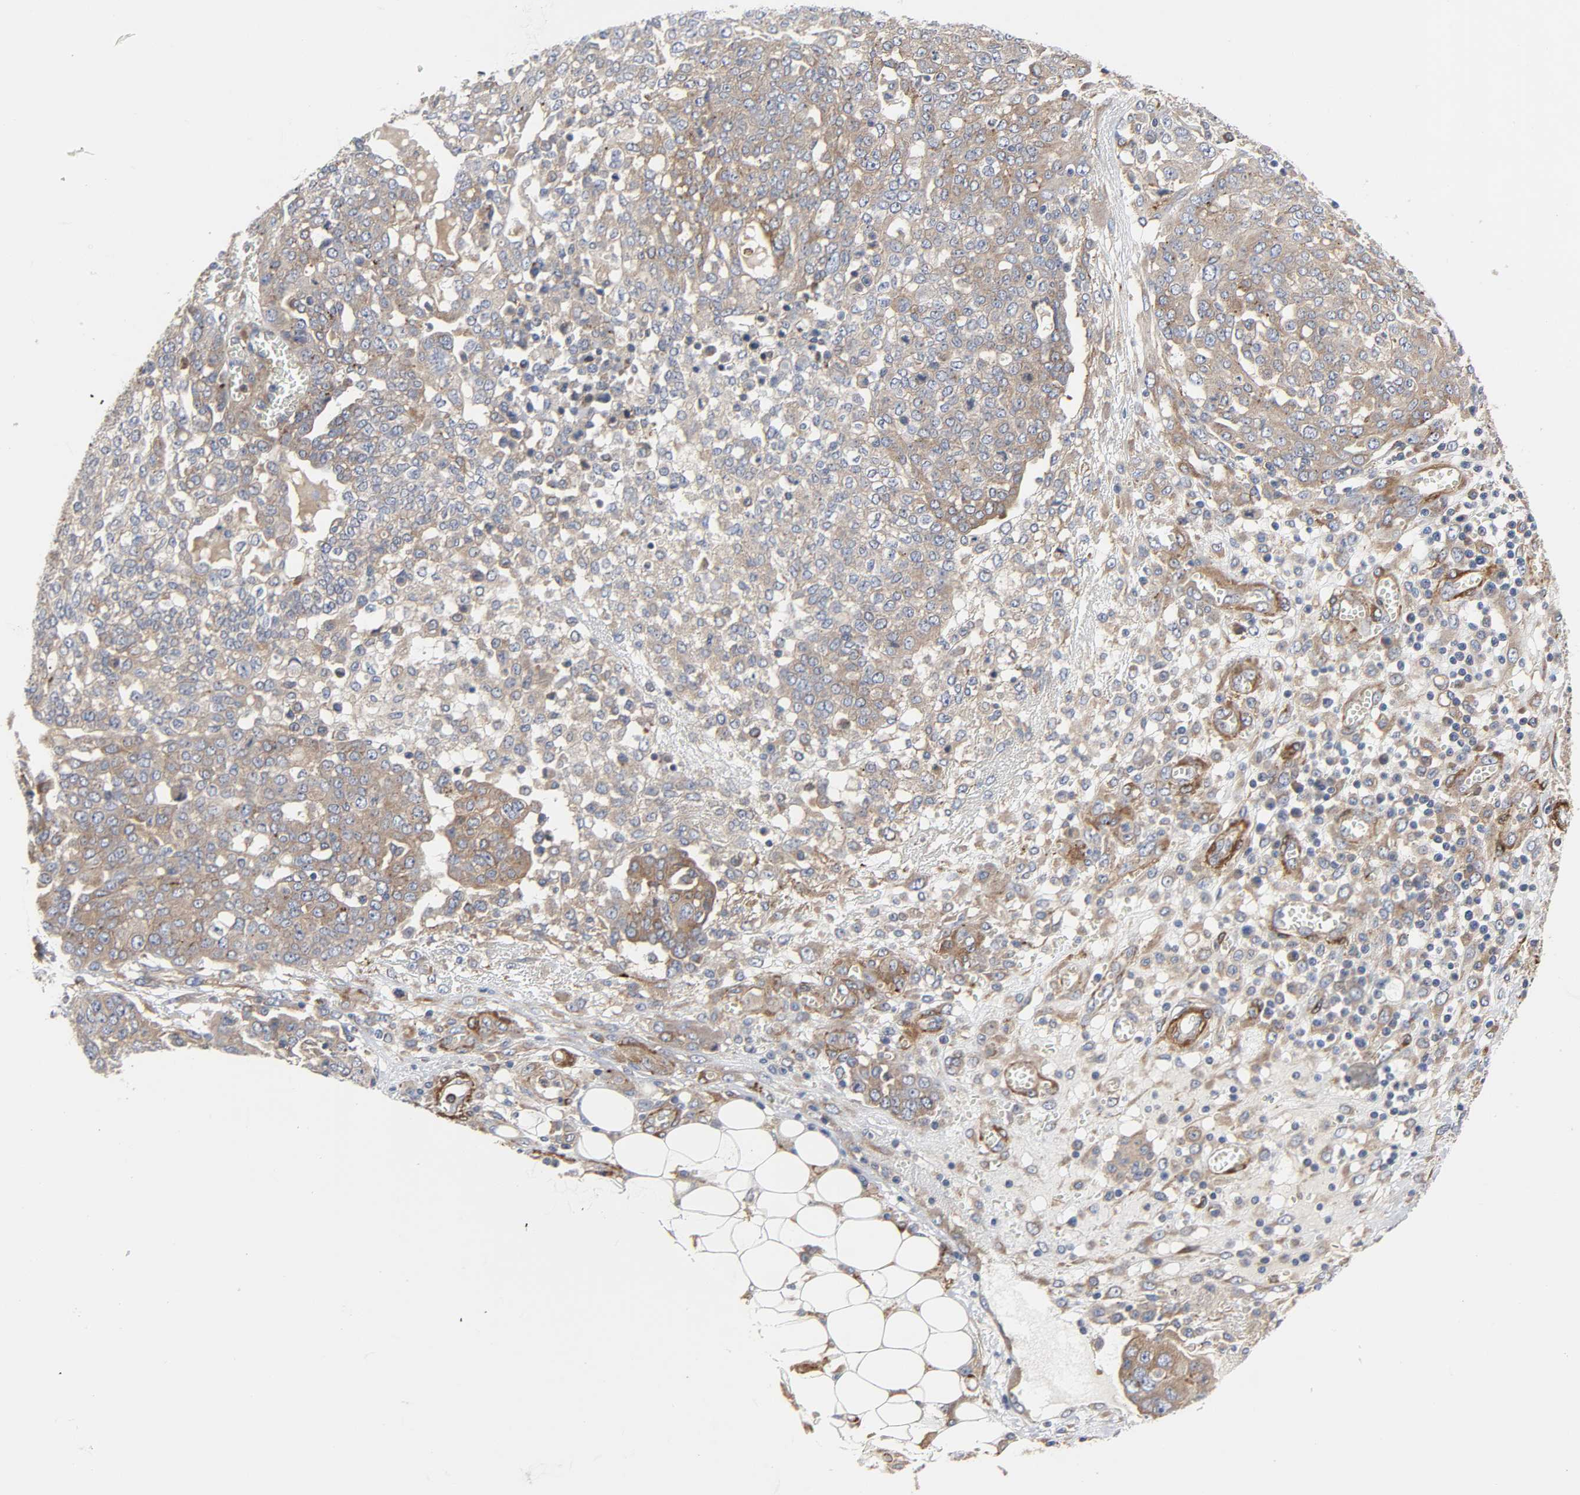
{"staining": {"intensity": "weak", "quantity": ">75%", "location": "cytoplasmic/membranous"}, "tissue": "ovarian cancer", "cell_type": "Tumor cells", "image_type": "cancer", "snomed": [{"axis": "morphology", "description": "Cystadenocarcinoma, serous, NOS"}, {"axis": "topography", "description": "Soft tissue"}, {"axis": "topography", "description": "Ovary"}], "caption": "Human ovarian cancer stained with a protein marker exhibits weak staining in tumor cells.", "gene": "ARHGAP1", "patient": {"sex": "female", "age": 57}}